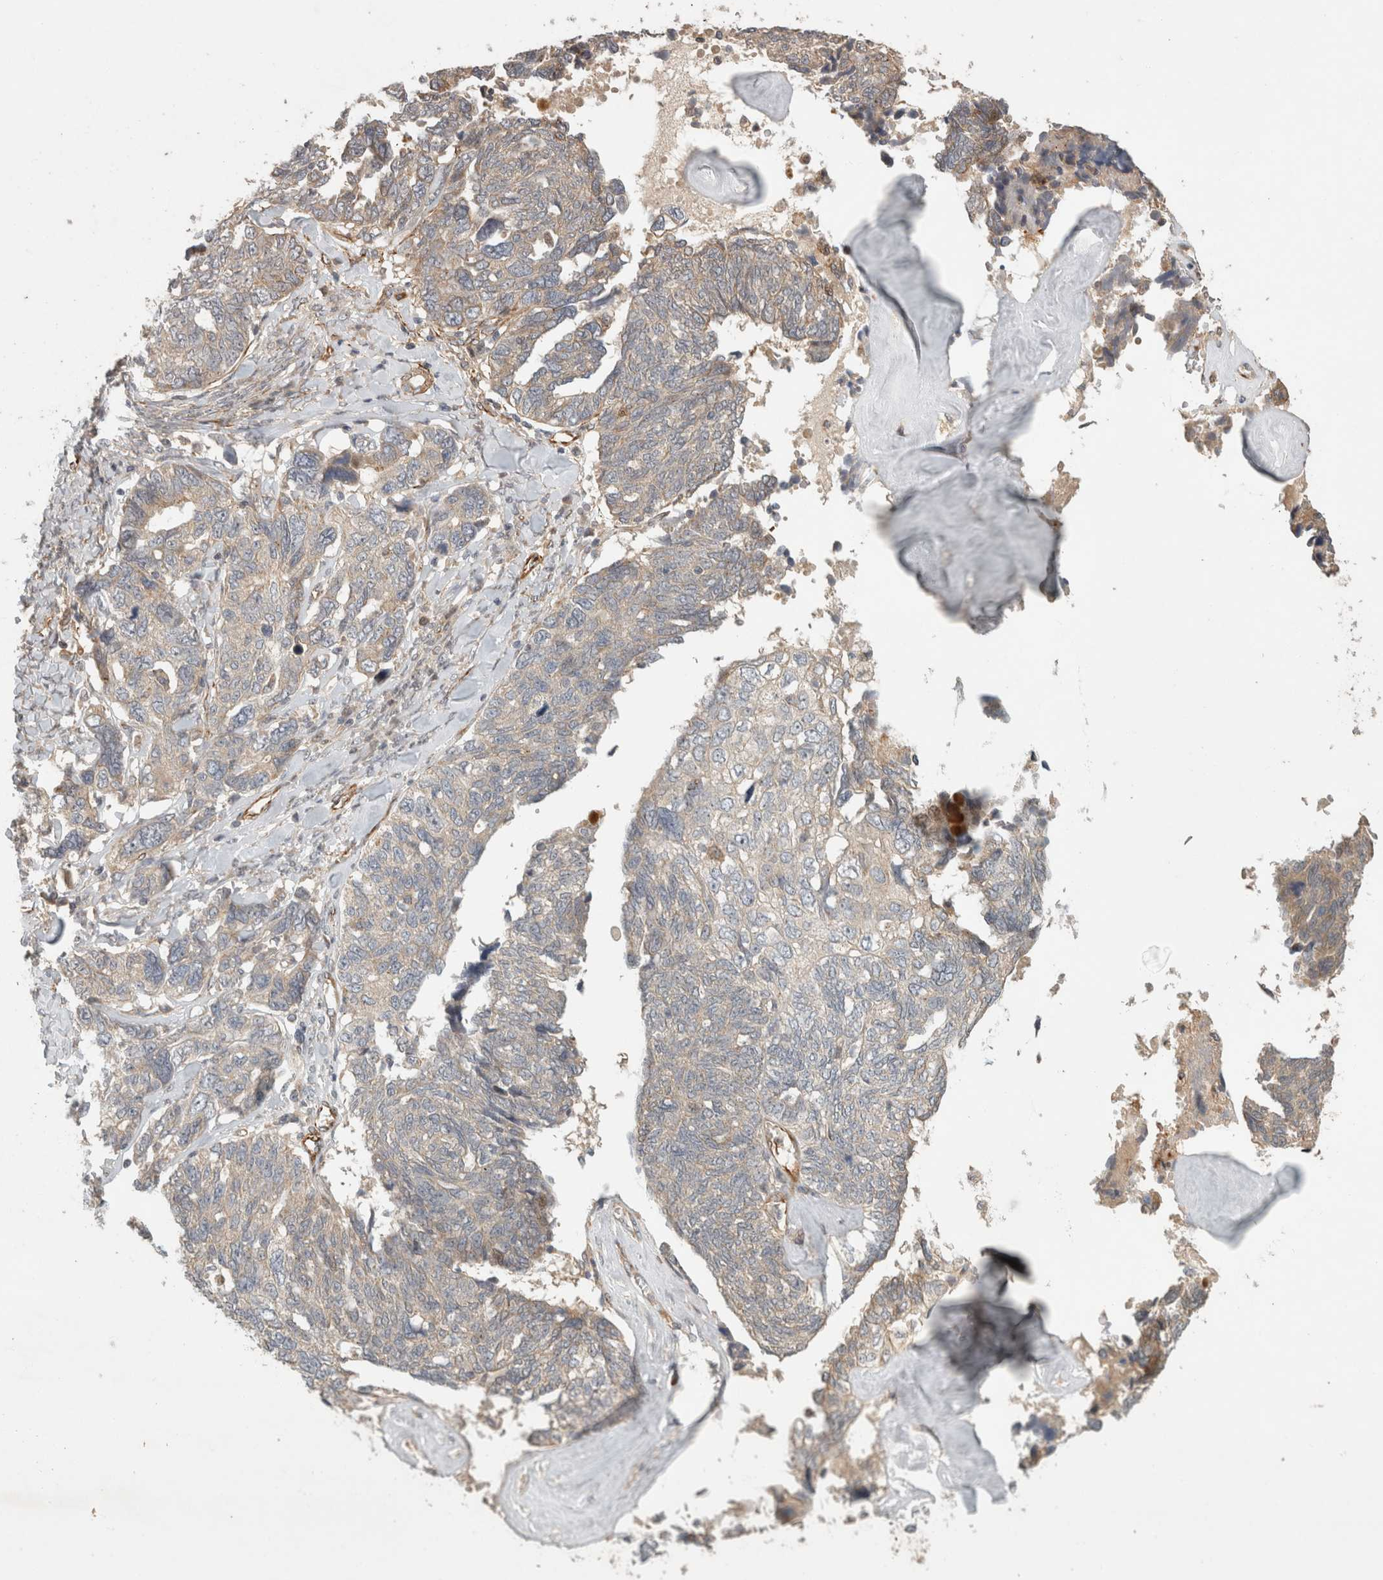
{"staining": {"intensity": "moderate", "quantity": "<25%", "location": "cytoplasmic/membranous"}, "tissue": "ovarian cancer", "cell_type": "Tumor cells", "image_type": "cancer", "snomed": [{"axis": "morphology", "description": "Cystadenocarcinoma, serous, NOS"}, {"axis": "topography", "description": "Ovary"}], "caption": "Ovarian serous cystadenocarcinoma stained with DAB IHC displays low levels of moderate cytoplasmic/membranous staining in about <25% of tumor cells.", "gene": "SIPA1L2", "patient": {"sex": "female", "age": 79}}